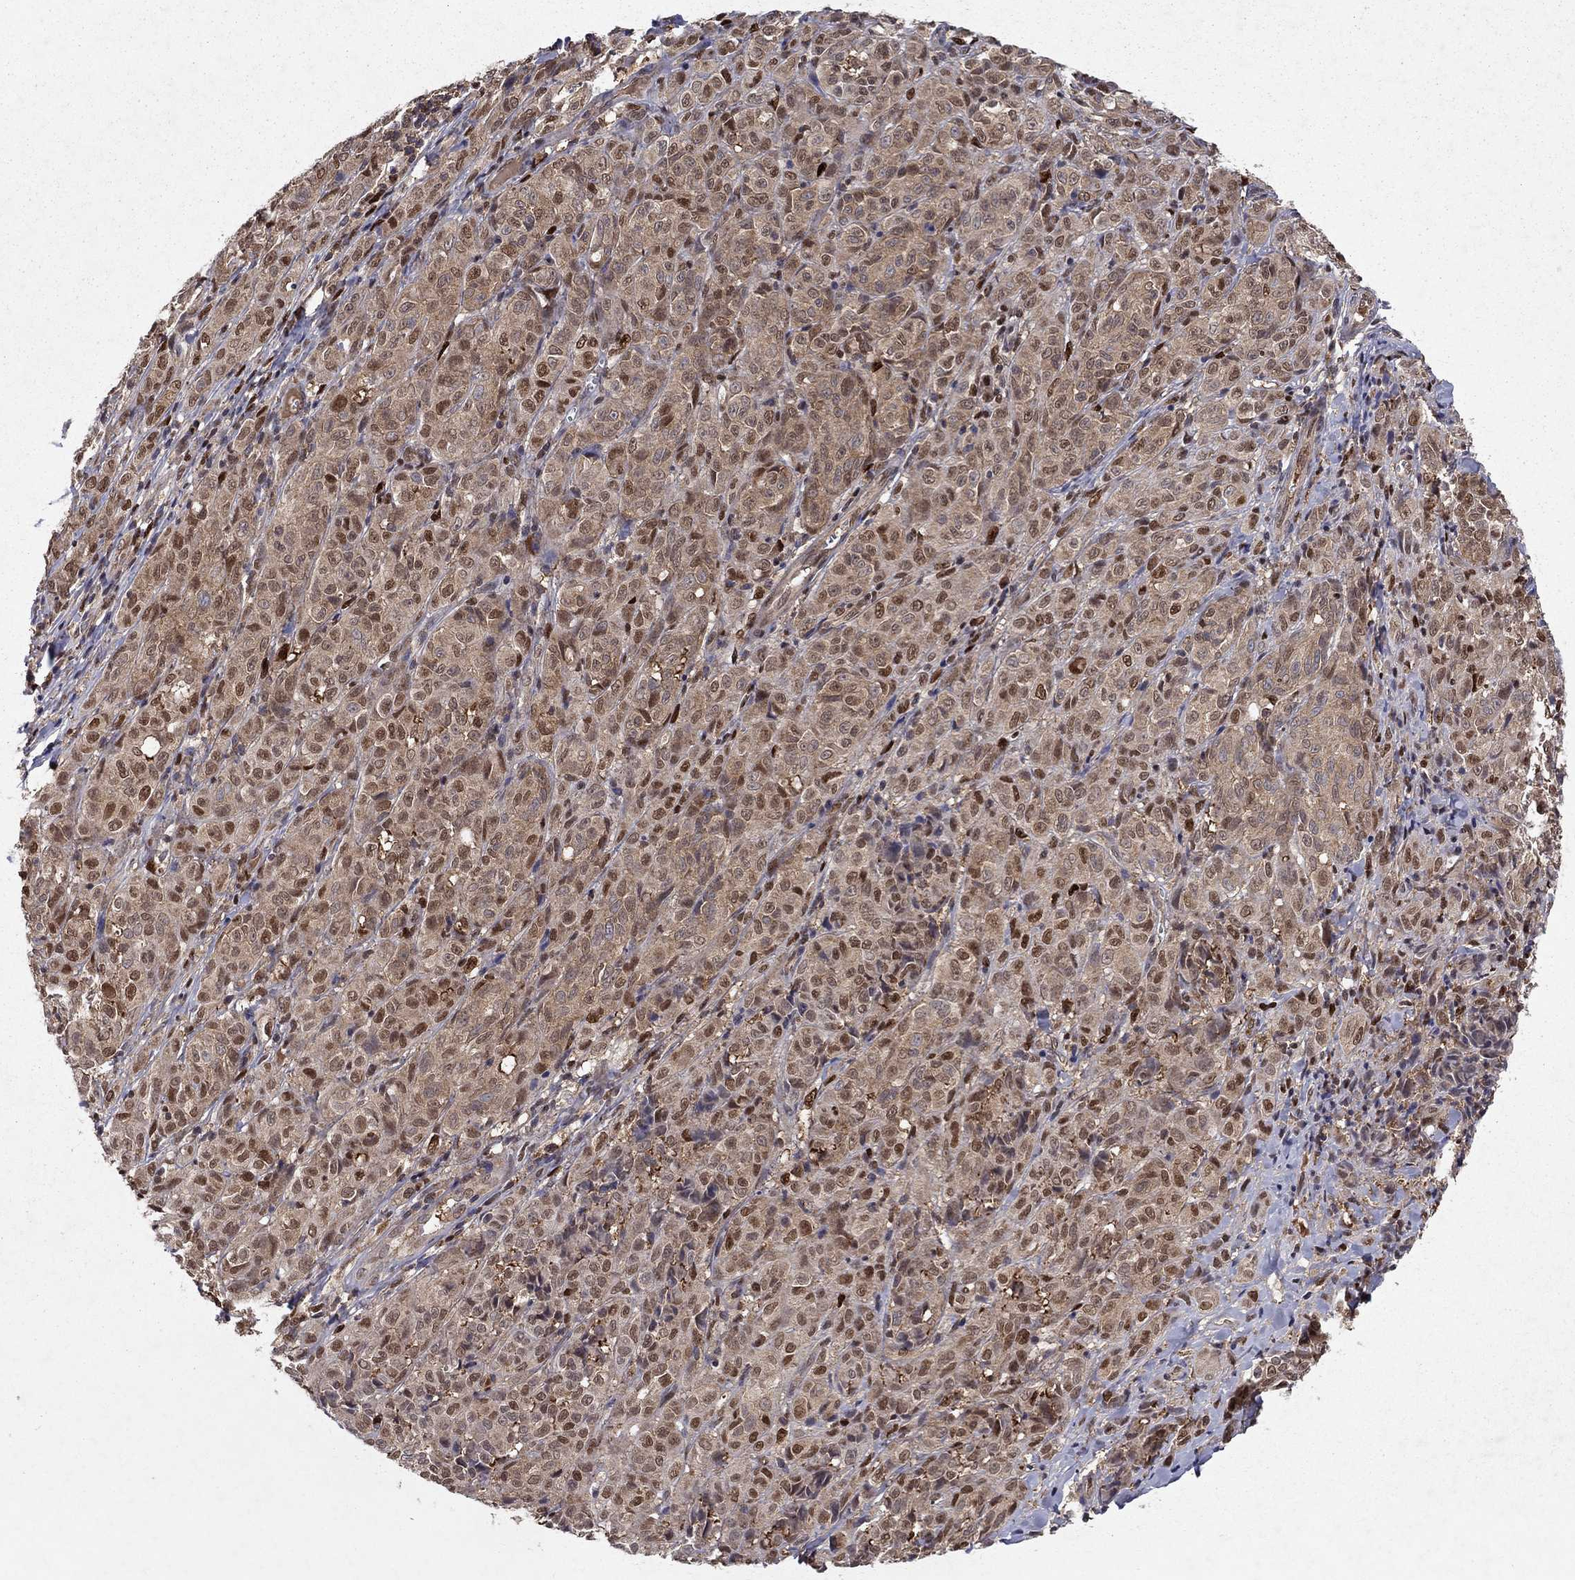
{"staining": {"intensity": "moderate", "quantity": "25%-75%", "location": "nuclear"}, "tissue": "melanoma", "cell_type": "Tumor cells", "image_type": "cancer", "snomed": [{"axis": "morphology", "description": "Malignant melanoma, NOS"}, {"axis": "topography", "description": "Skin"}], "caption": "A brown stain shows moderate nuclear expression of a protein in malignant melanoma tumor cells. The staining was performed using DAB to visualize the protein expression in brown, while the nuclei were stained in blue with hematoxylin (Magnification: 20x).", "gene": "CRTC1", "patient": {"sex": "male", "age": 89}}